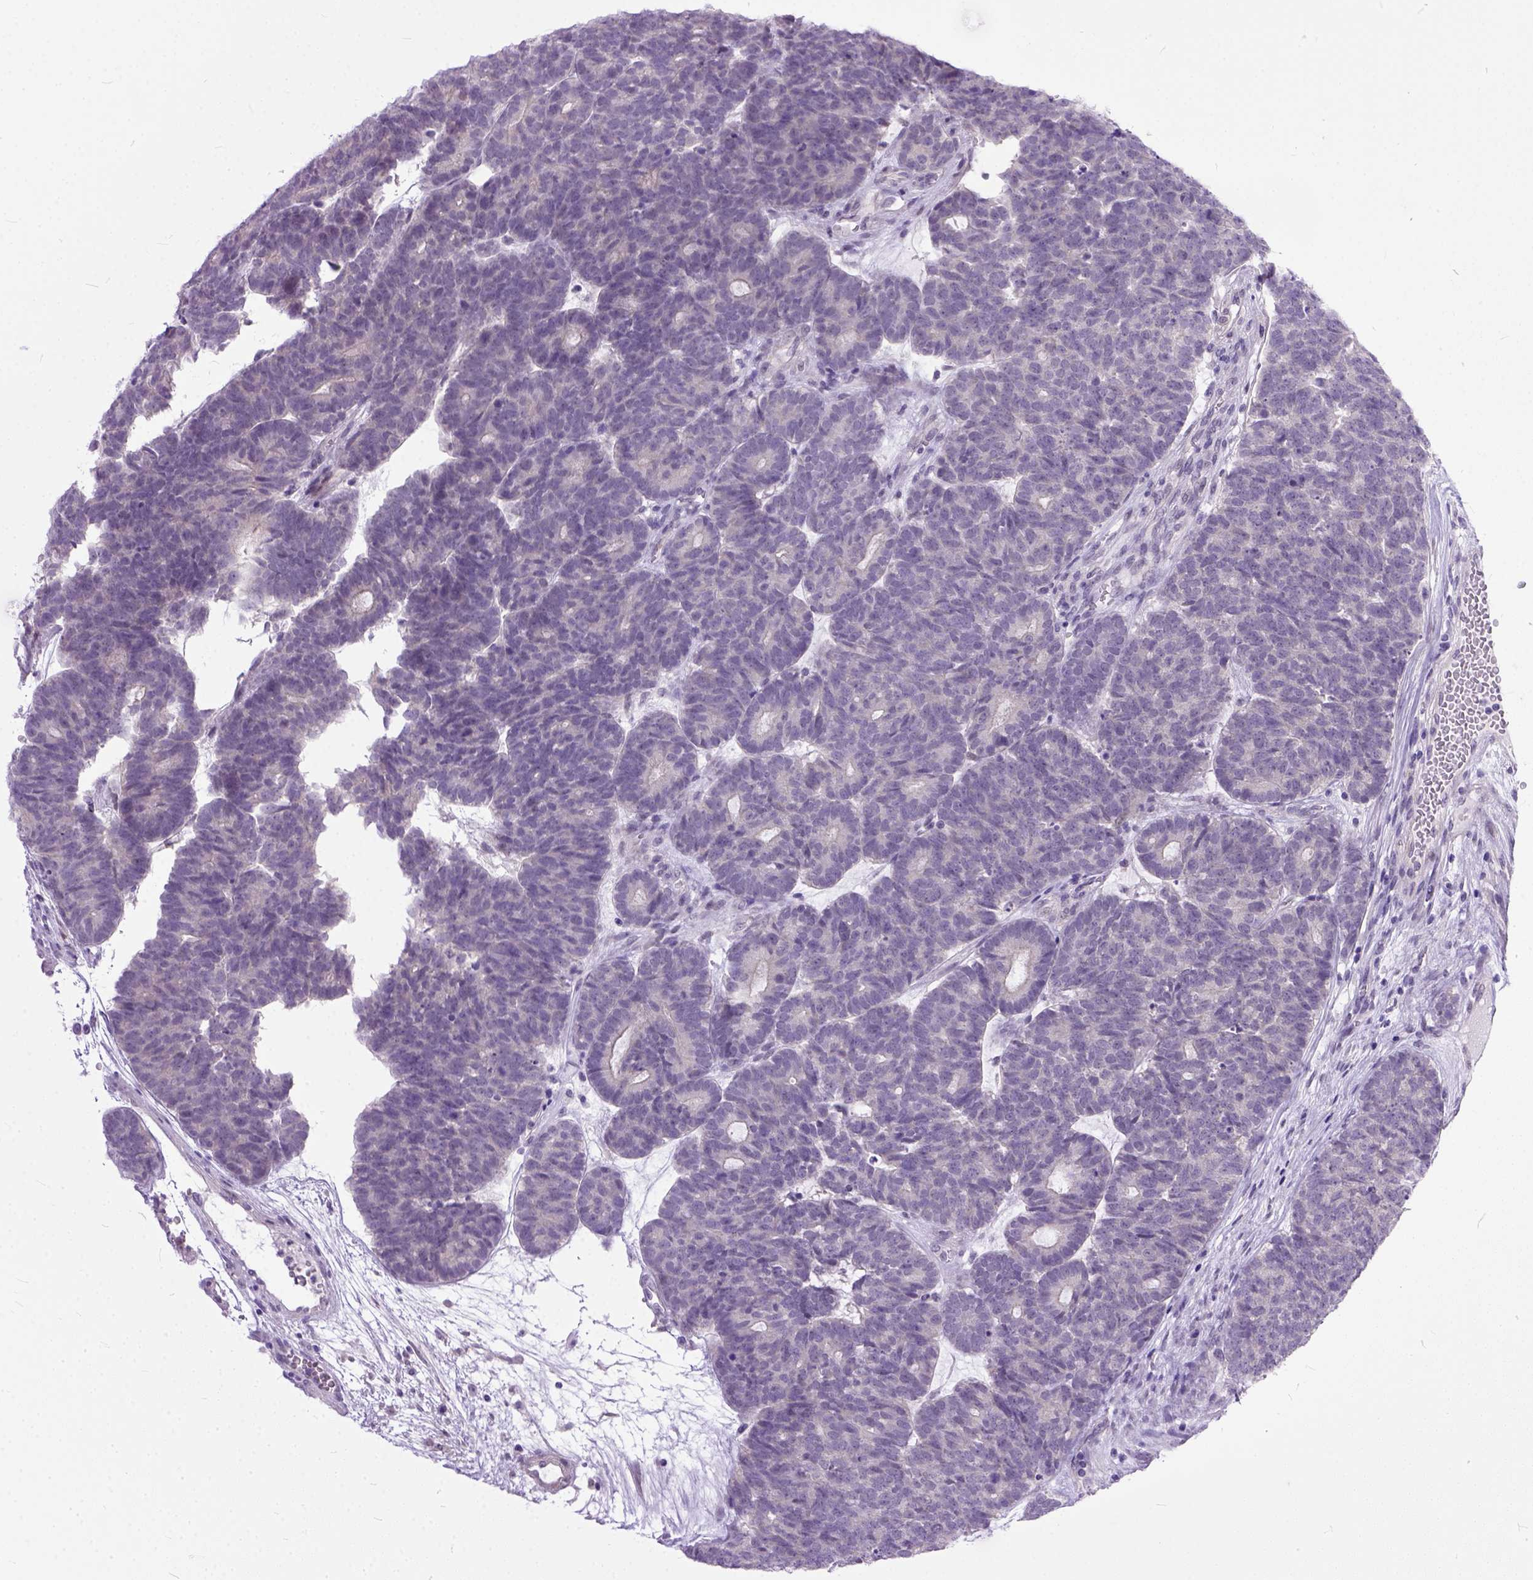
{"staining": {"intensity": "negative", "quantity": "none", "location": "none"}, "tissue": "head and neck cancer", "cell_type": "Tumor cells", "image_type": "cancer", "snomed": [{"axis": "morphology", "description": "Adenocarcinoma, NOS"}, {"axis": "topography", "description": "Head-Neck"}], "caption": "High magnification brightfield microscopy of head and neck adenocarcinoma stained with DAB (3,3'-diaminobenzidine) (brown) and counterstained with hematoxylin (blue): tumor cells show no significant staining.", "gene": "TCEAL7", "patient": {"sex": "female", "age": 81}}